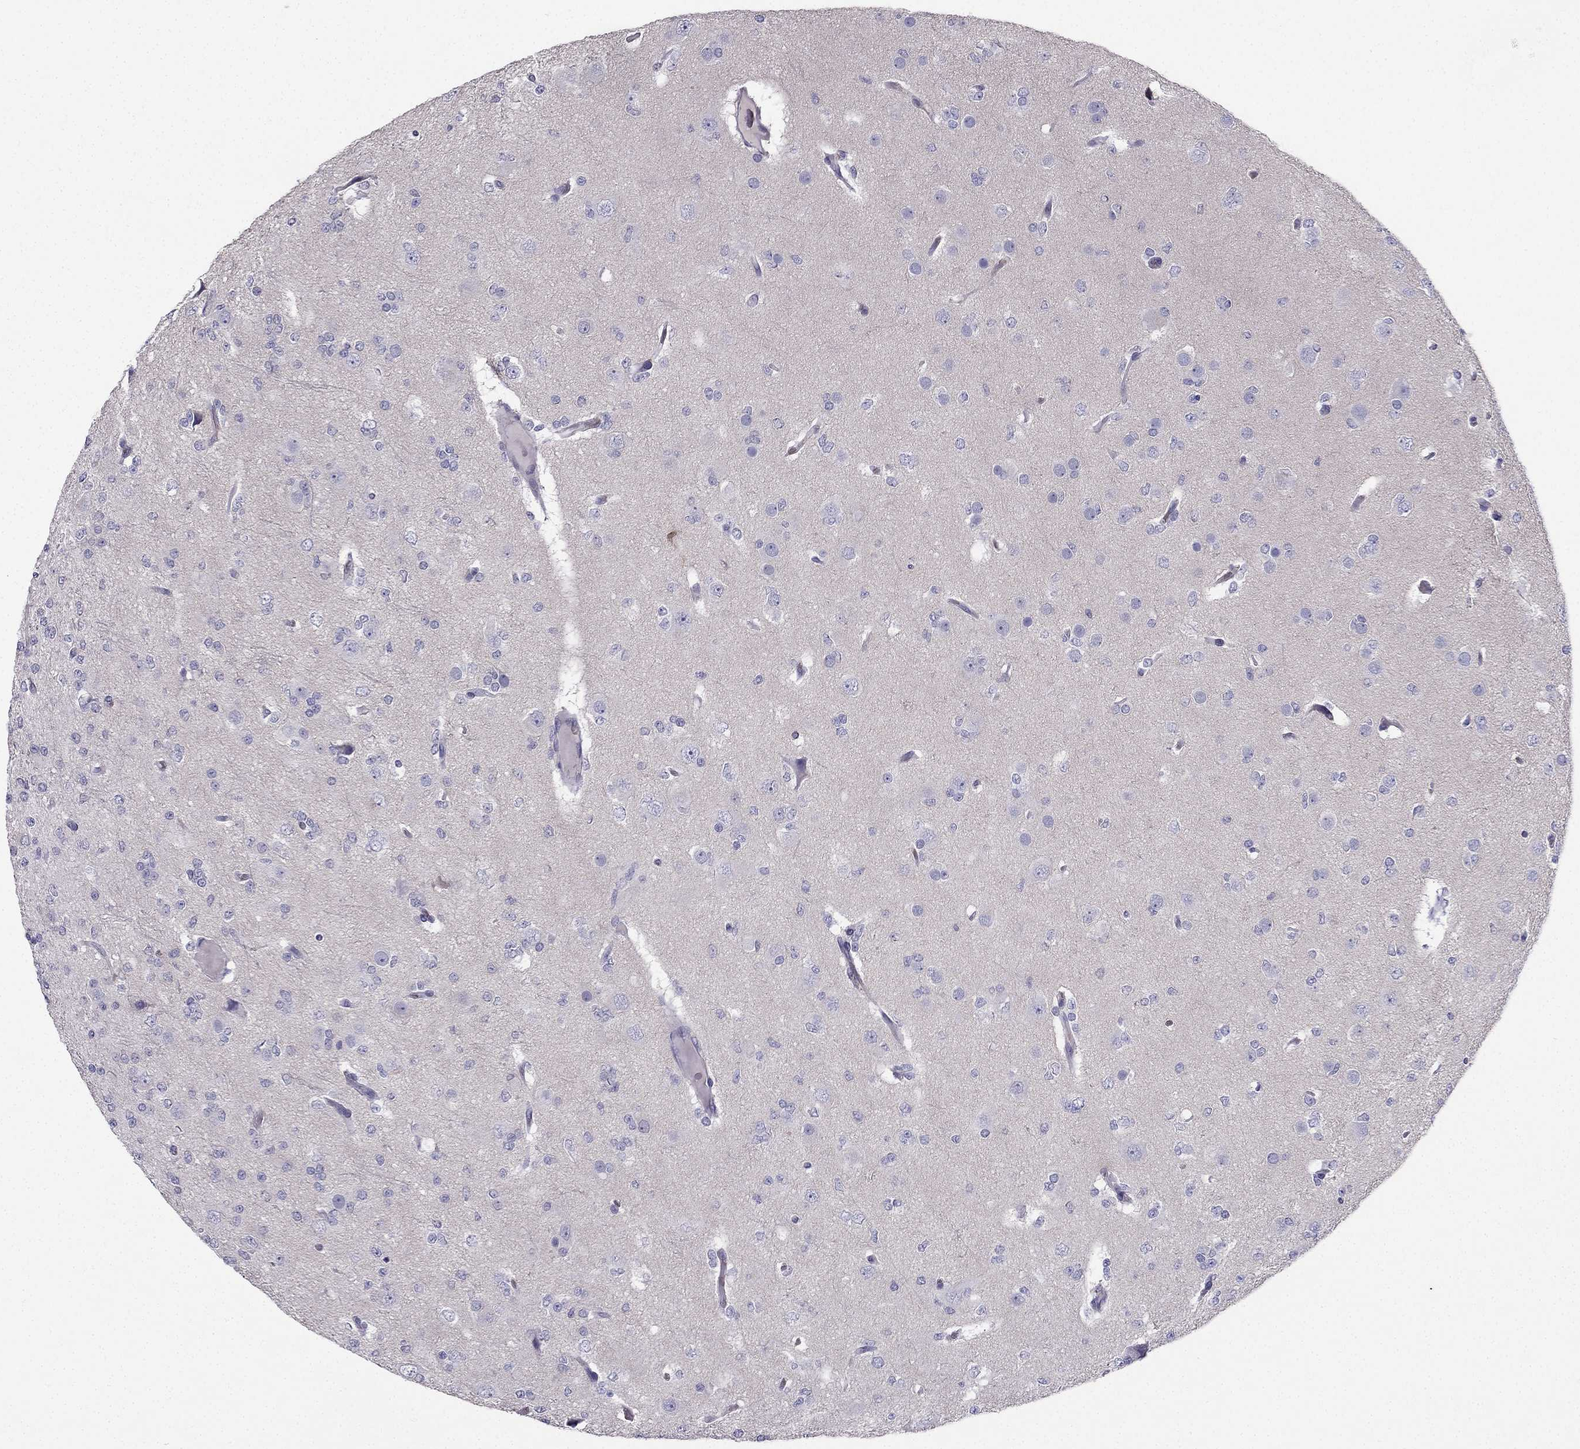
{"staining": {"intensity": "negative", "quantity": "none", "location": "none"}, "tissue": "glioma", "cell_type": "Tumor cells", "image_type": "cancer", "snomed": [{"axis": "morphology", "description": "Glioma, malignant, Low grade"}, {"axis": "topography", "description": "Brain"}], "caption": "IHC photomicrograph of neoplastic tissue: human glioma stained with DAB (3,3'-diaminobenzidine) shows no significant protein expression in tumor cells.", "gene": "RSPH14", "patient": {"sex": "male", "age": 27}}